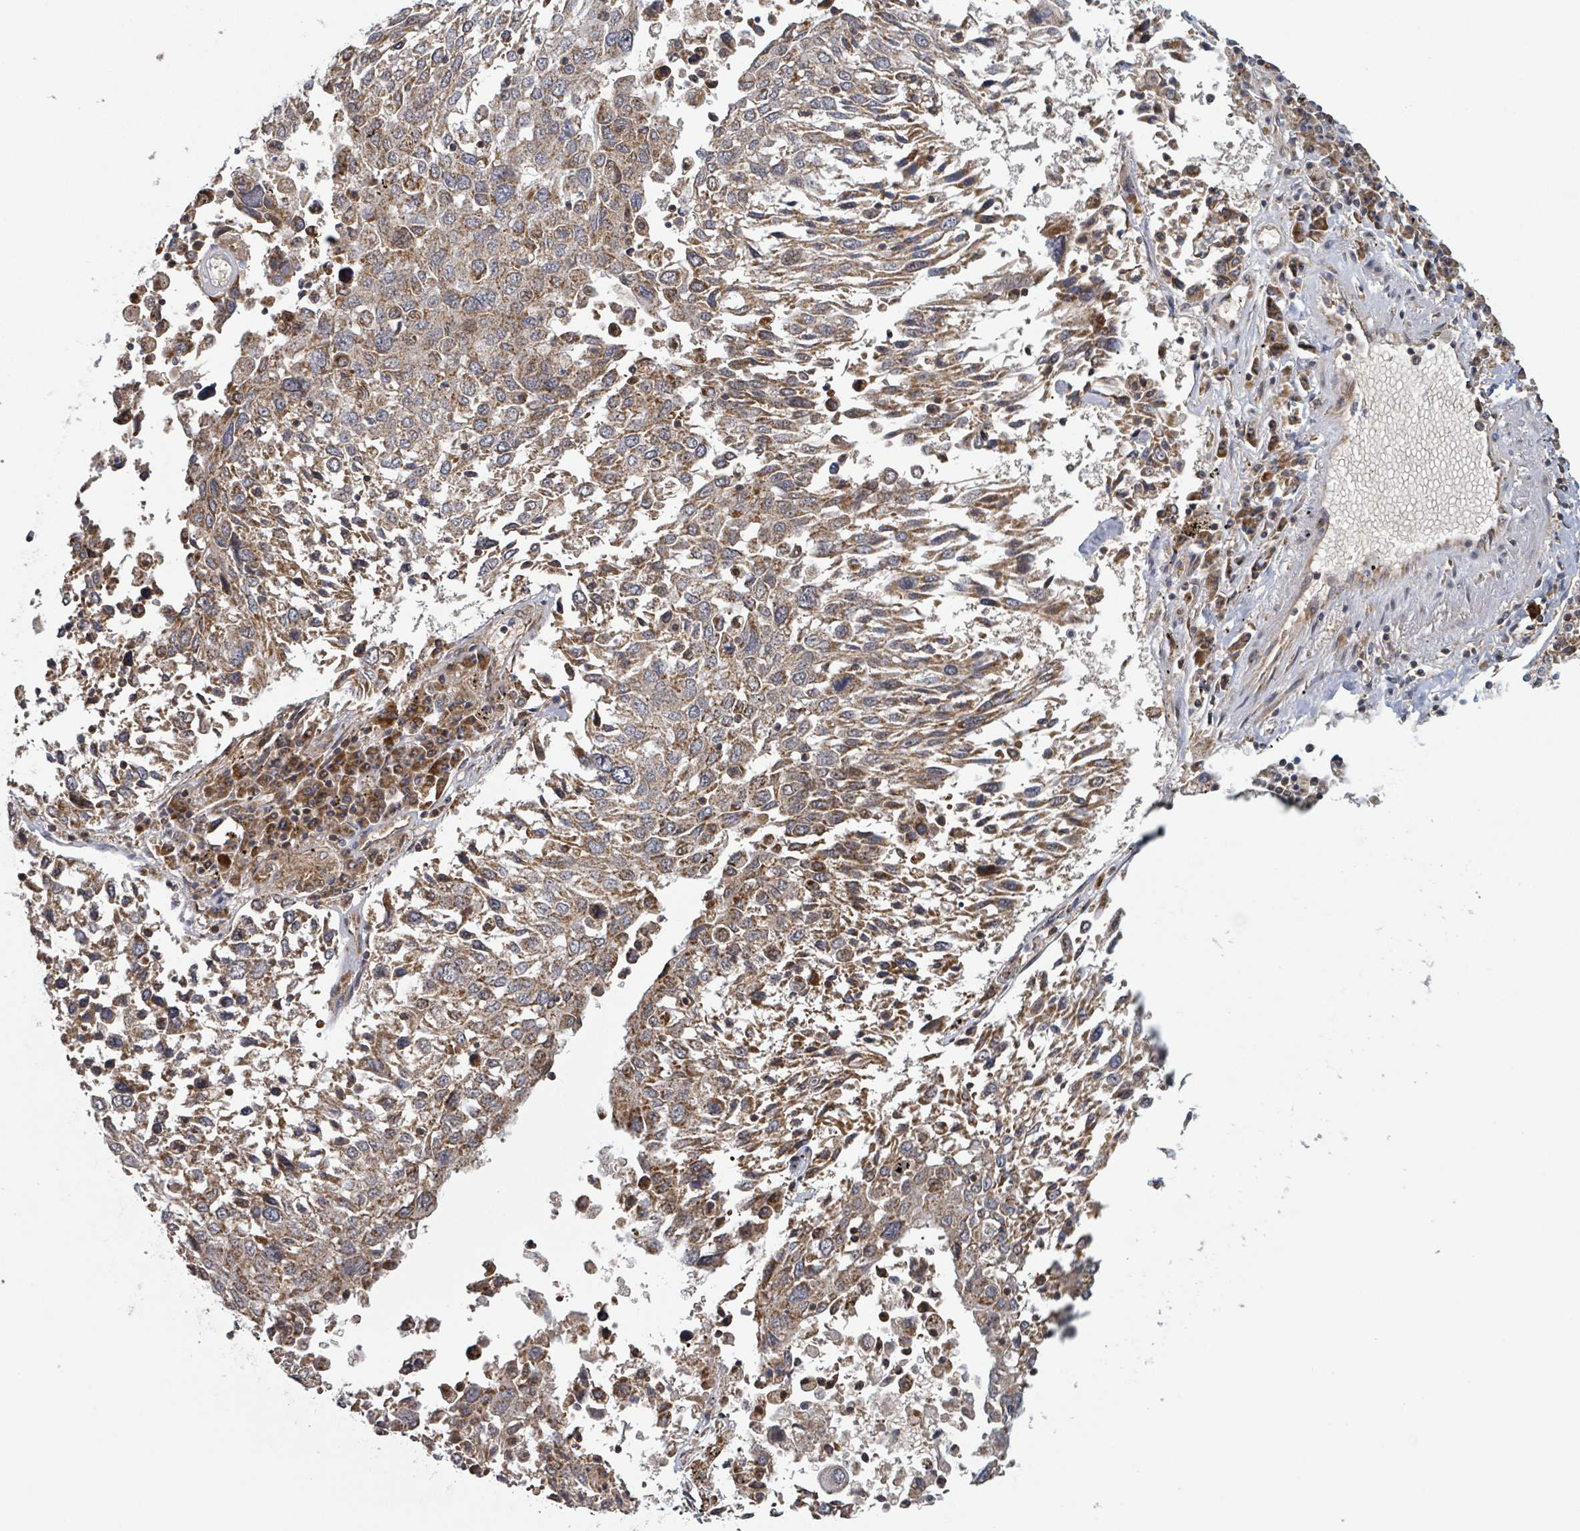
{"staining": {"intensity": "moderate", "quantity": ">75%", "location": "cytoplasmic/membranous"}, "tissue": "lung cancer", "cell_type": "Tumor cells", "image_type": "cancer", "snomed": [{"axis": "morphology", "description": "Squamous cell carcinoma, NOS"}, {"axis": "topography", "description": "Lung"}], "caption": "DAB immunohistochemical staining of human squamous cell carcinoma (lung) exhibits moderate cytoplasmic/membranous protein positivity in about >75% of tumor cells. (brown staining indicates protein expression, while blue staining denotes nuclei).", "gene": "HIVEP1", "patient": {"sex": "male", "age": 65}}